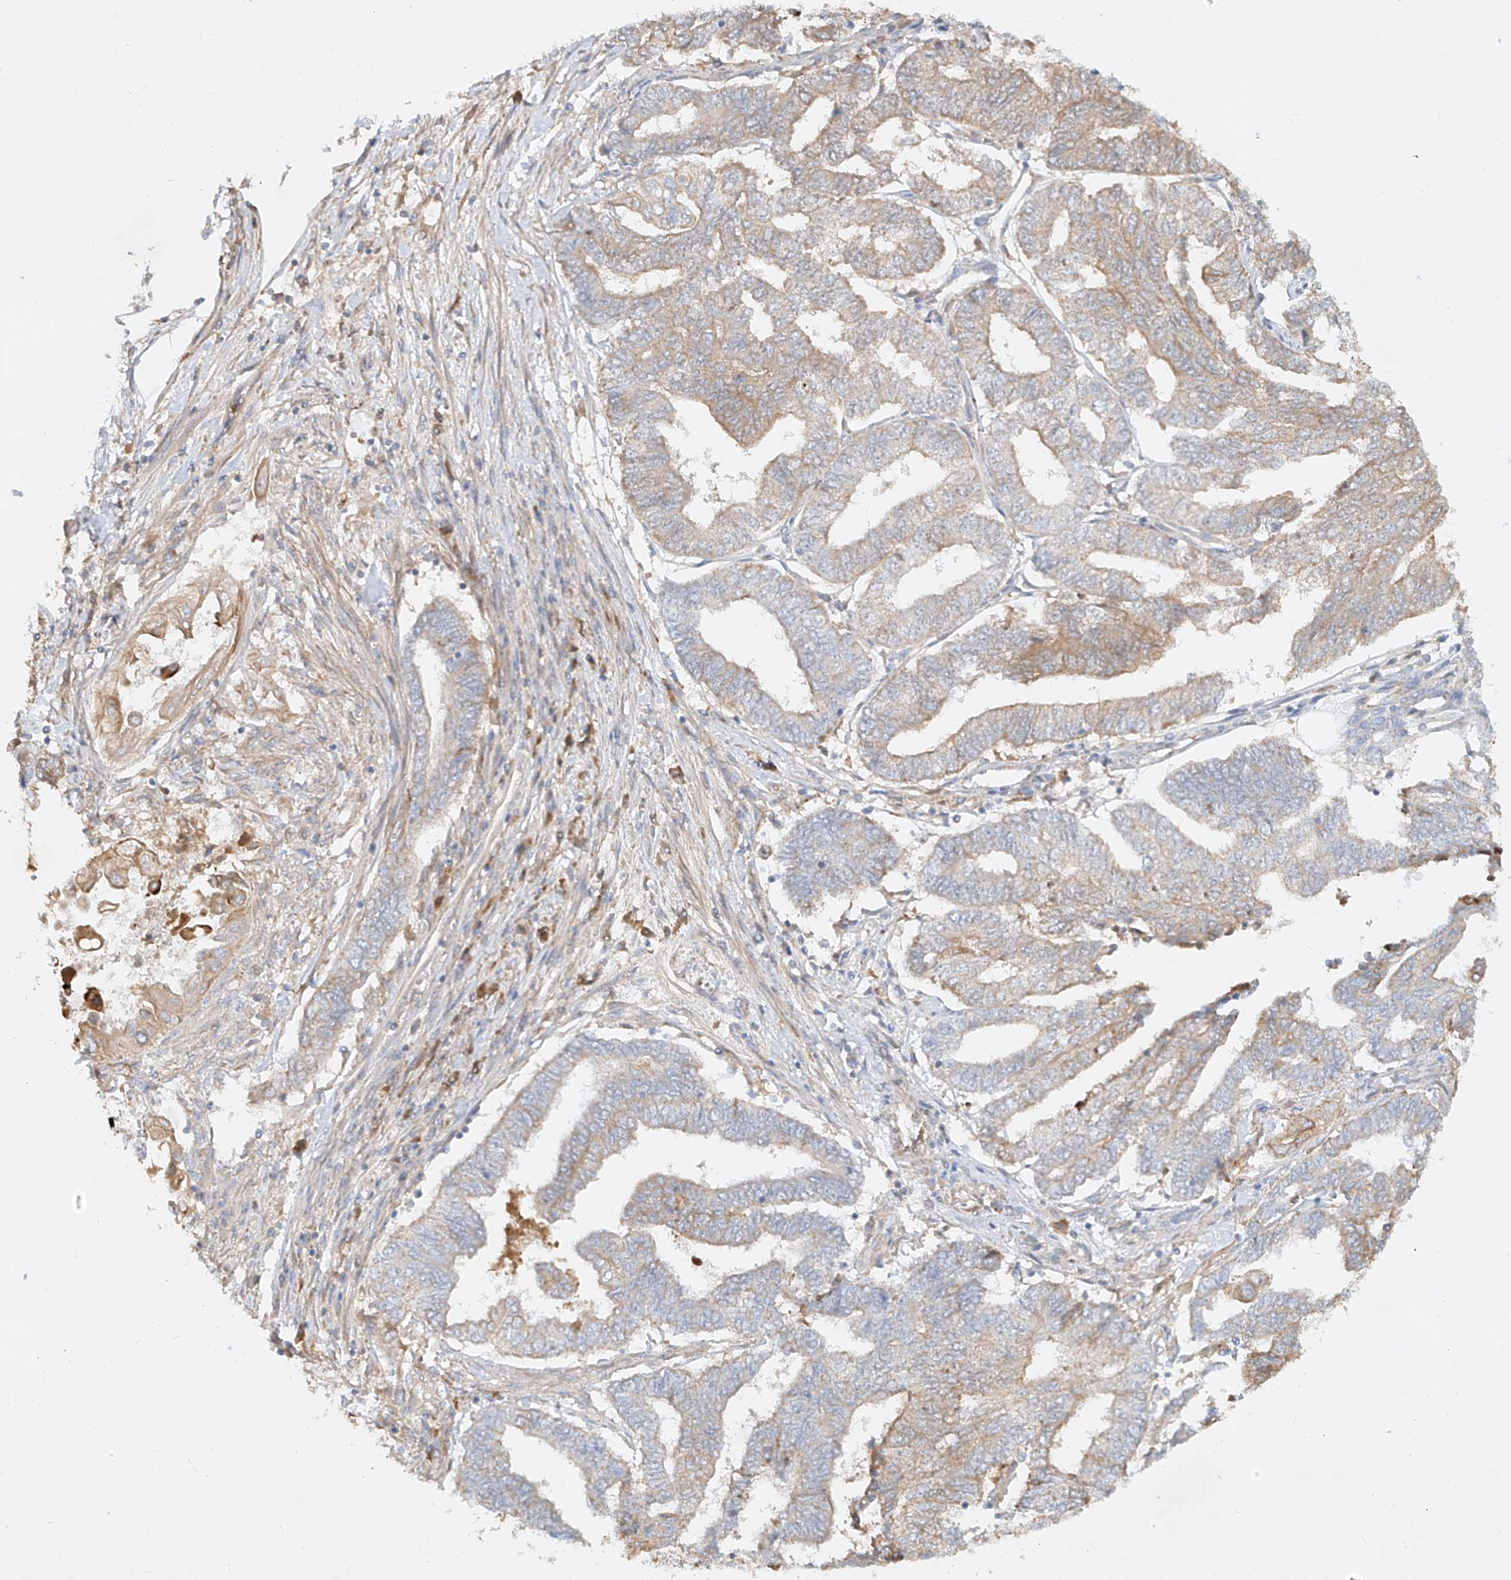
{"staining": {"intensity": "weak", "quantity": "25%-75%", "location": "cytoplasmic/membranous"}, "tissue": "endometrial cancer", "cell_type": "Tumor cells", "image_type": "cancer", "snomed": [{"axis": "morphology", "description": "Adenocarcinoma, NOS"}, {"axis": "topography", "description": "Uterus"}, {"axis": "topography", "description": "Endometrium"}], "caption": "Immunohistochemistry of endometrial adenocarcinoma reveals low levels of weak cytoplasmic/membranous staining in approximately 25%-75% of tumor cells. Using DAB (brown) and hematoxylin (blue) stains, captured at high magnification using brightfield microscopy.", "gene": "KPNA7", "patient": {"sex": "female", "age": 70}}